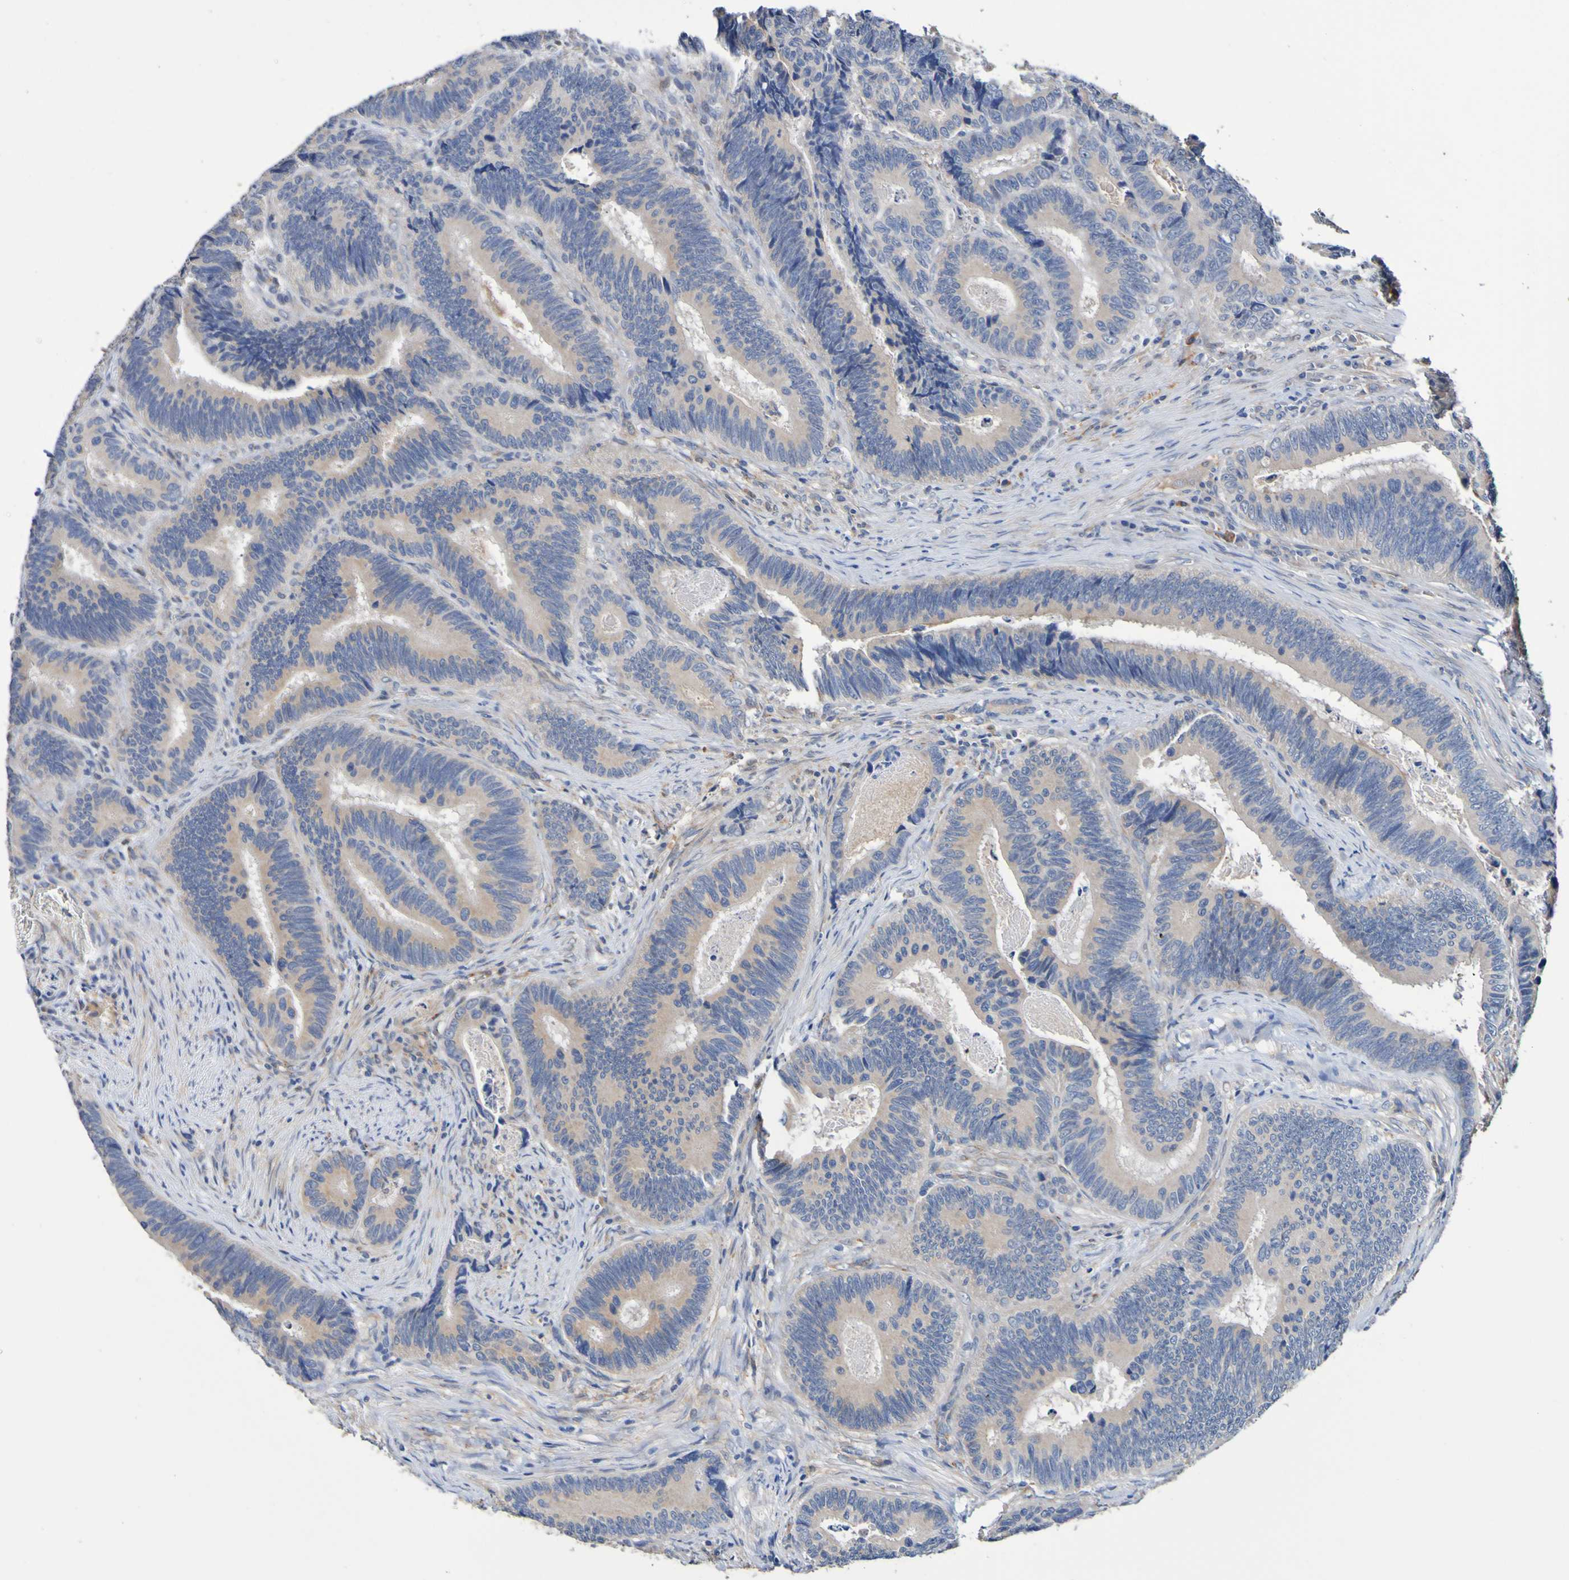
{"staining": {"intensity": "weak", "quantity": ">75%", "location": "cytoplasmic/membranous"}, "tissue": "colorectal cancer", "cell_type": "Tumor cells", "image_type": "cancer", "snomed": [{"axis": "morphology", "description": "Inflammation, NOS"}, {"axis": "morphology", "description": "Adenocarcinoma, NOS"}, {"axis": "topography", "description": "Colon"}], "caption": "Colorectal adenocarcinoma tissue shows weak cytoplasmic/membranous expression in approximately >75% of tumor cells", "gene": "METAP2", "patient": {"sex": "male", "age": 72}}